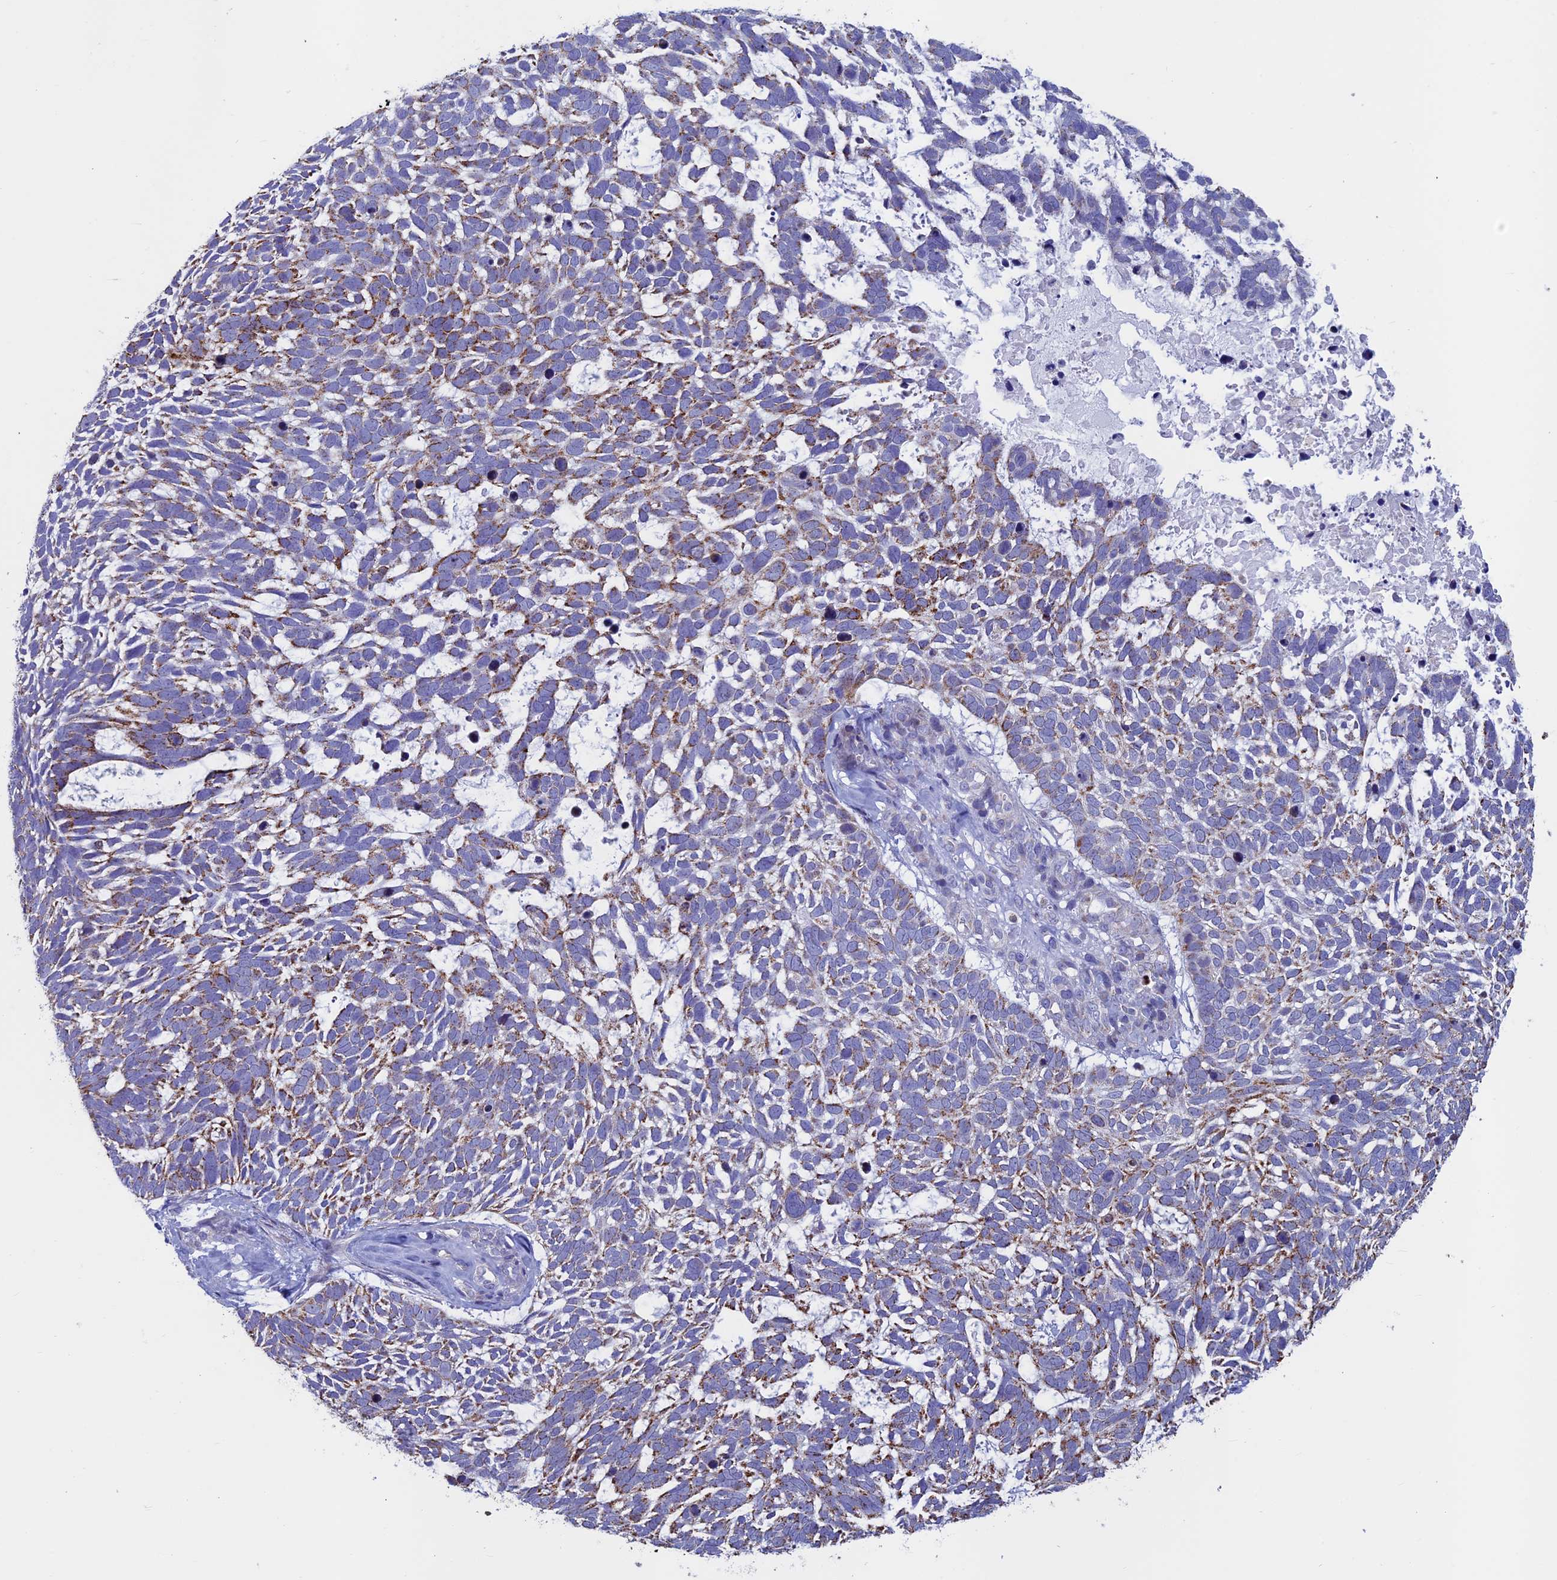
{"staining": {"intensity": "moderate", "quantity": "<25%", "location": "cytoplasmic/membranous"}, "tissue": "skin cancer", "cell_type": "Tumor cells", "image_type": "cancer", "snomed": [{"axis": "morphology", "description": "Basal cell carcinoma"}, {"axis": "topography", "description": "Skin"}], "caption": "Immunohistochemical staining of skin basal cell carcinoma displays low levels of moderate cytoplasmic/membranous positivity in about <25% of tumor cells.", "gene": "ACSS1", "patient": {"sex": "male", "age": 88}}